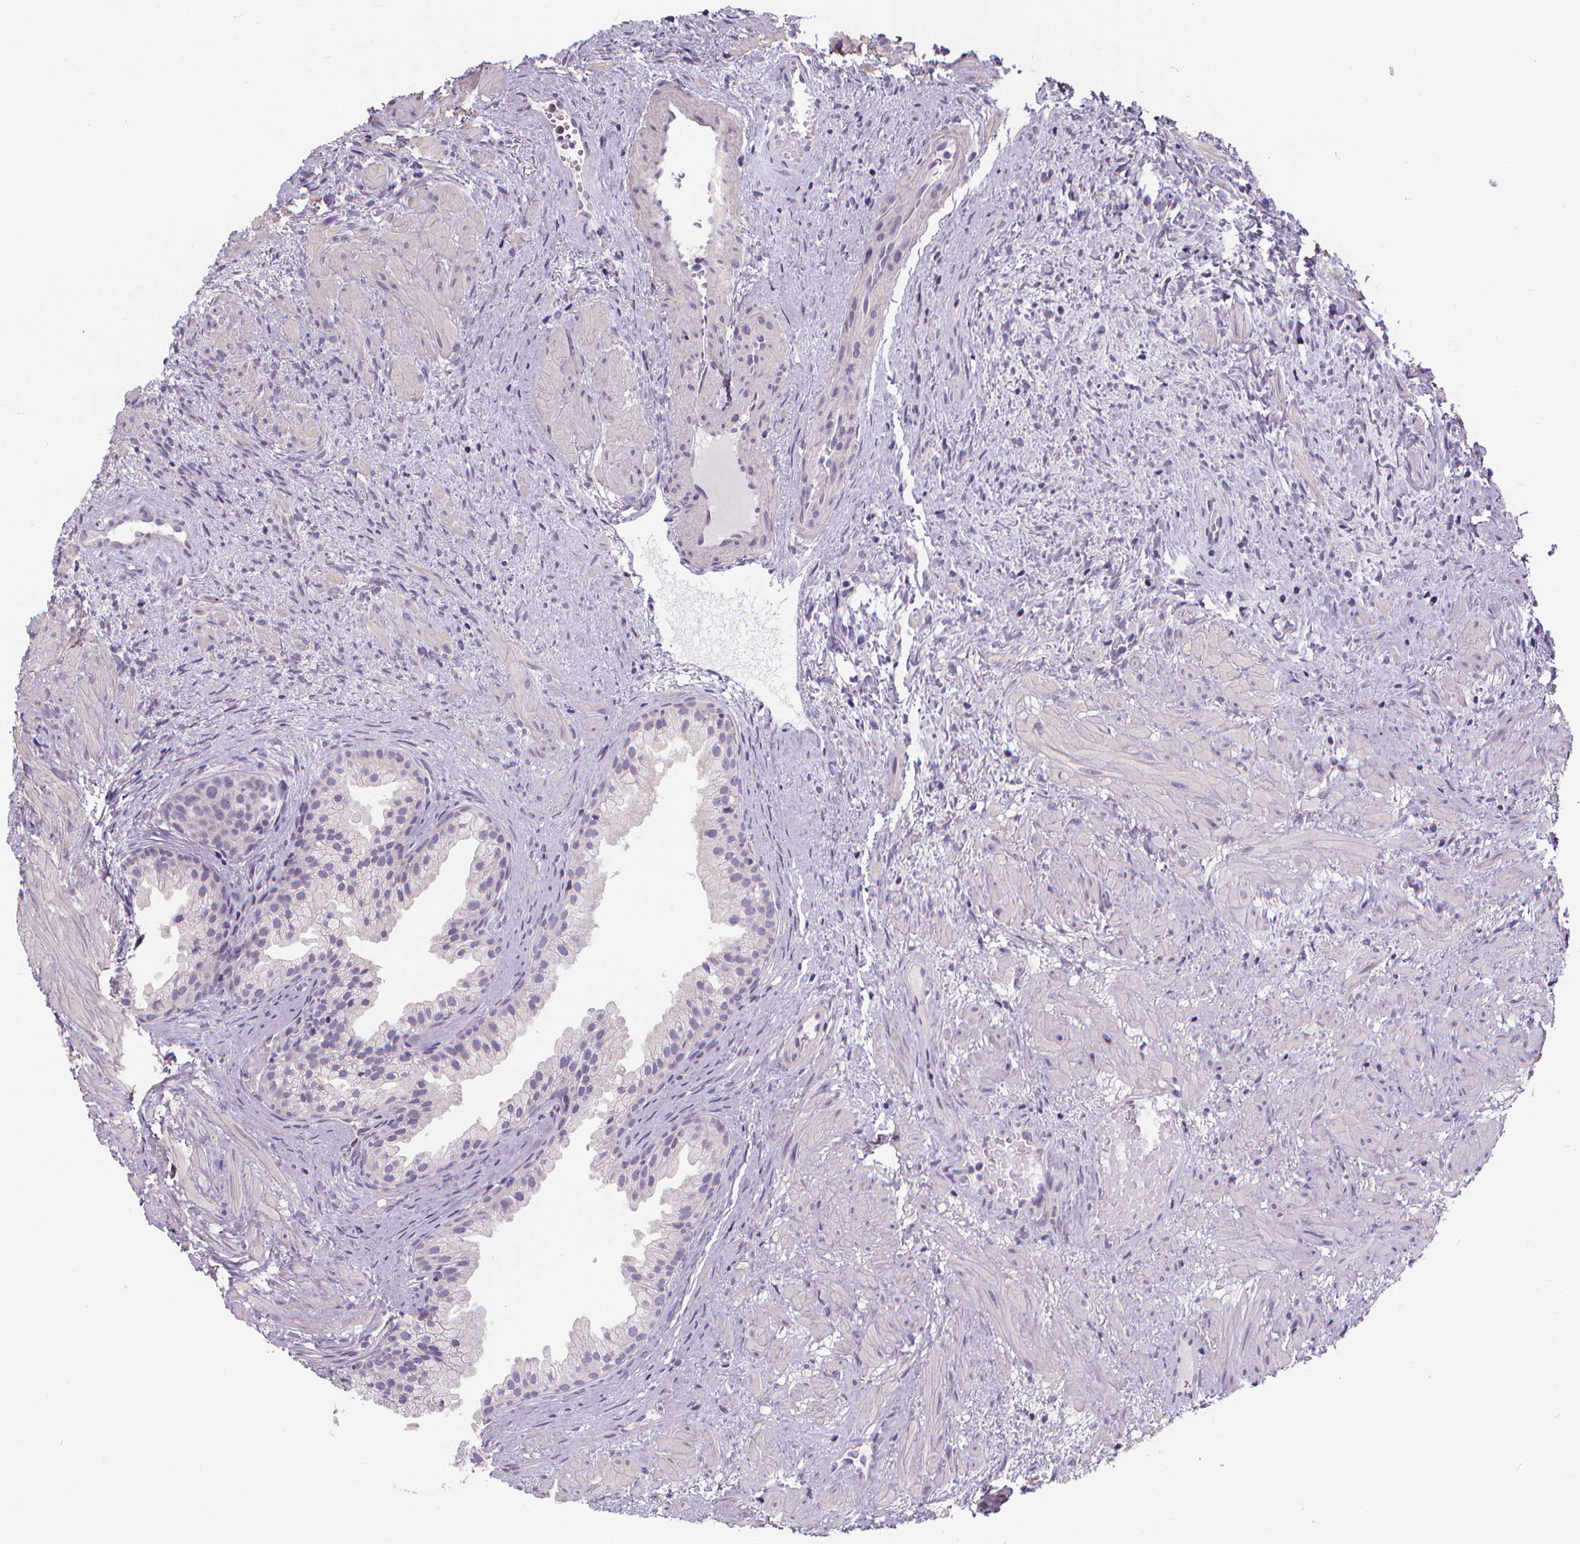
{"staining": {"intensity": "negative", "quantity": "none", "location": "none"}, "tissue": "prostate cancer", "cell_type": "Tumor cells", "image_type": "cancer", "snomed": [{"axis": "morphology", "description": "Adenocarcinoma, High grade"}, {"axis": "topography", "description": "Prostate"}], "caption": "Immunohistochemistry of human prostate cancer (high-grade adenocarcinoma) reveals no positivity in tumor cells.", "gene": "ATP6V1D", "patient": {"sex": "male", "age": 90}}